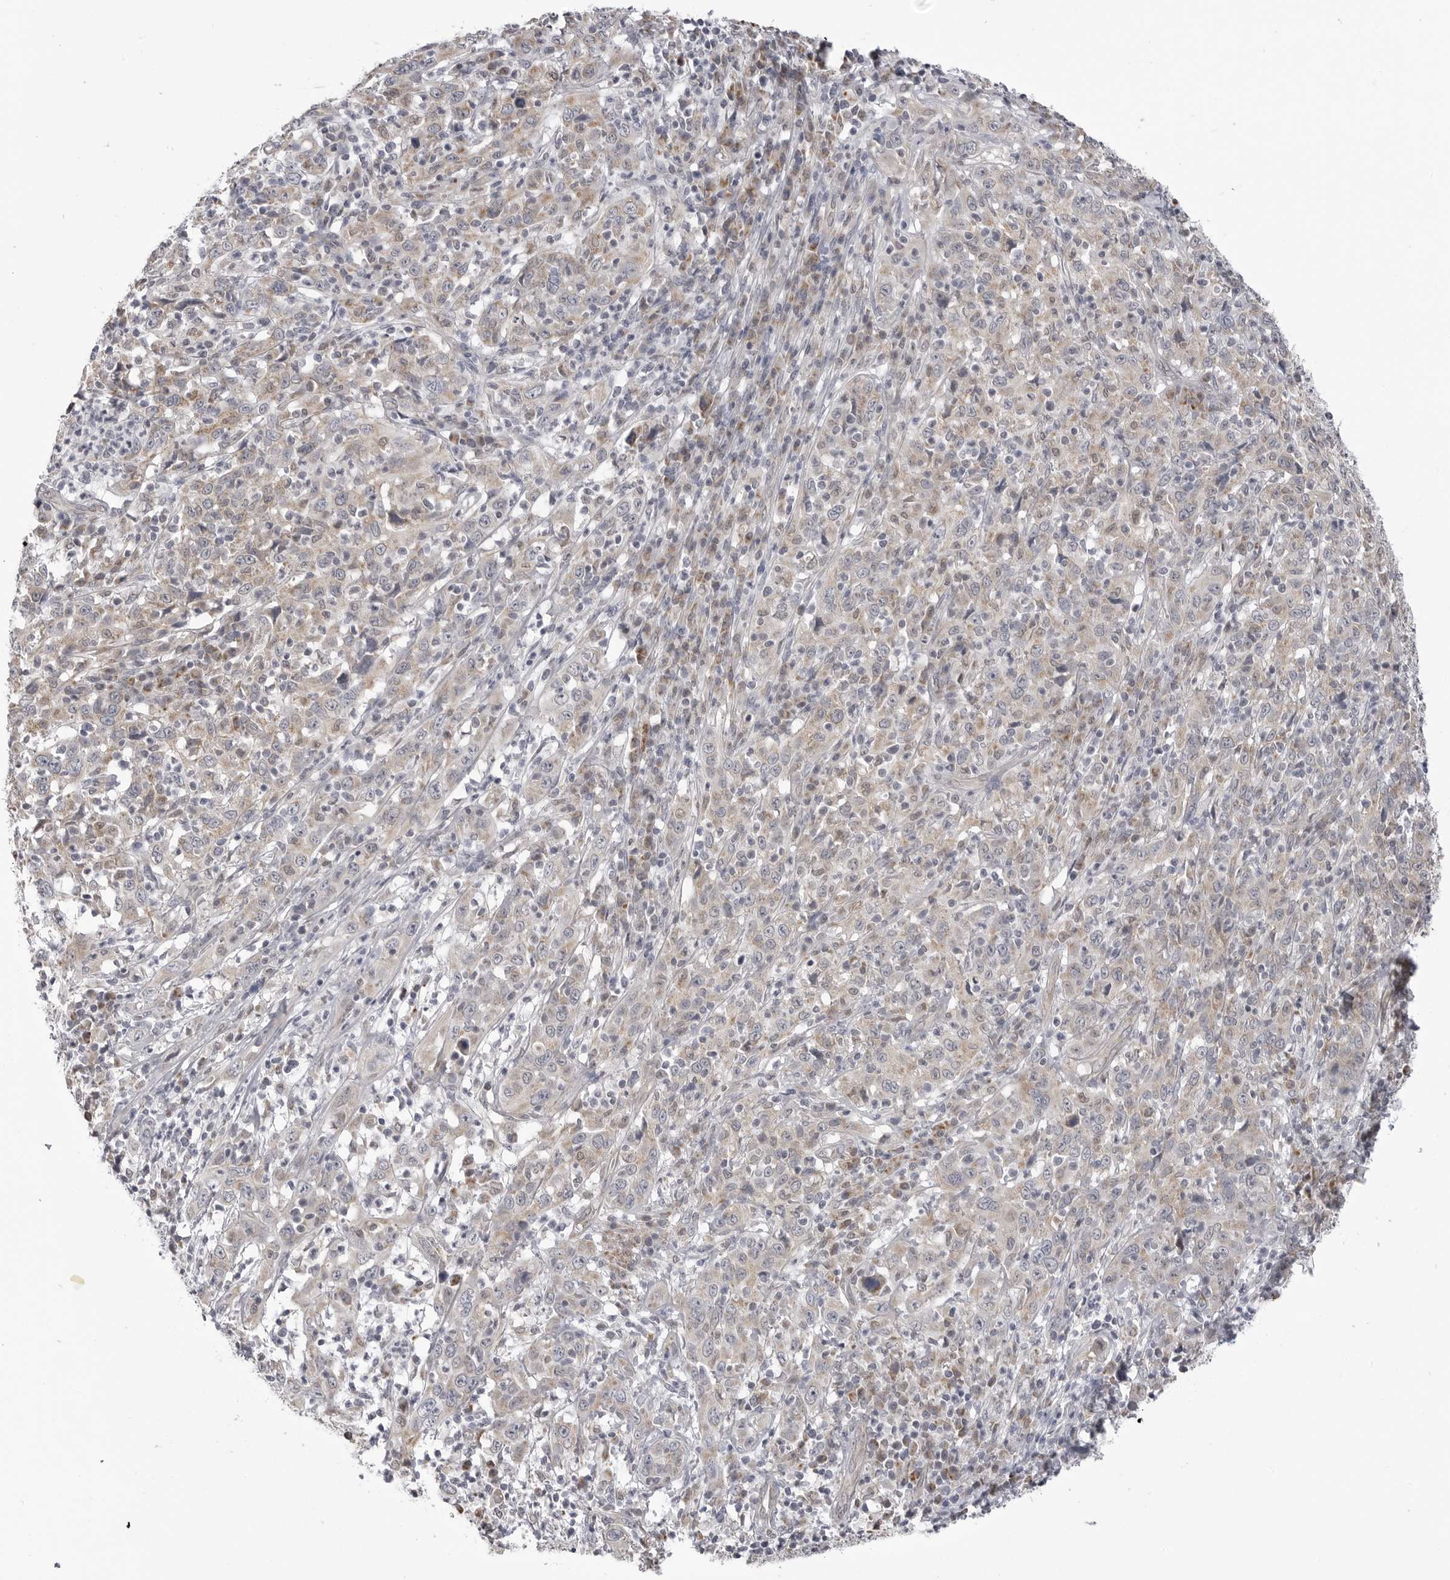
{"staining": {"intensity": "weak", "quantity": "<25%", "location": "cytoplasmic/membranous"}, "tissue": "cervical cancer", "cell_type": "Tumor cells", "image_type": "cancer", "snomed": [{"axis": "morphology", "description": "Squamous cell carcinoma, NOS"}, {"axis": "topography", "description": "Cervix"}], "caption": "Tumor cells show no significant expression in cervical cancer (squamous cell carcinoma).", "gene": "FH", "patient": {"sex": "female", "age": 46}}